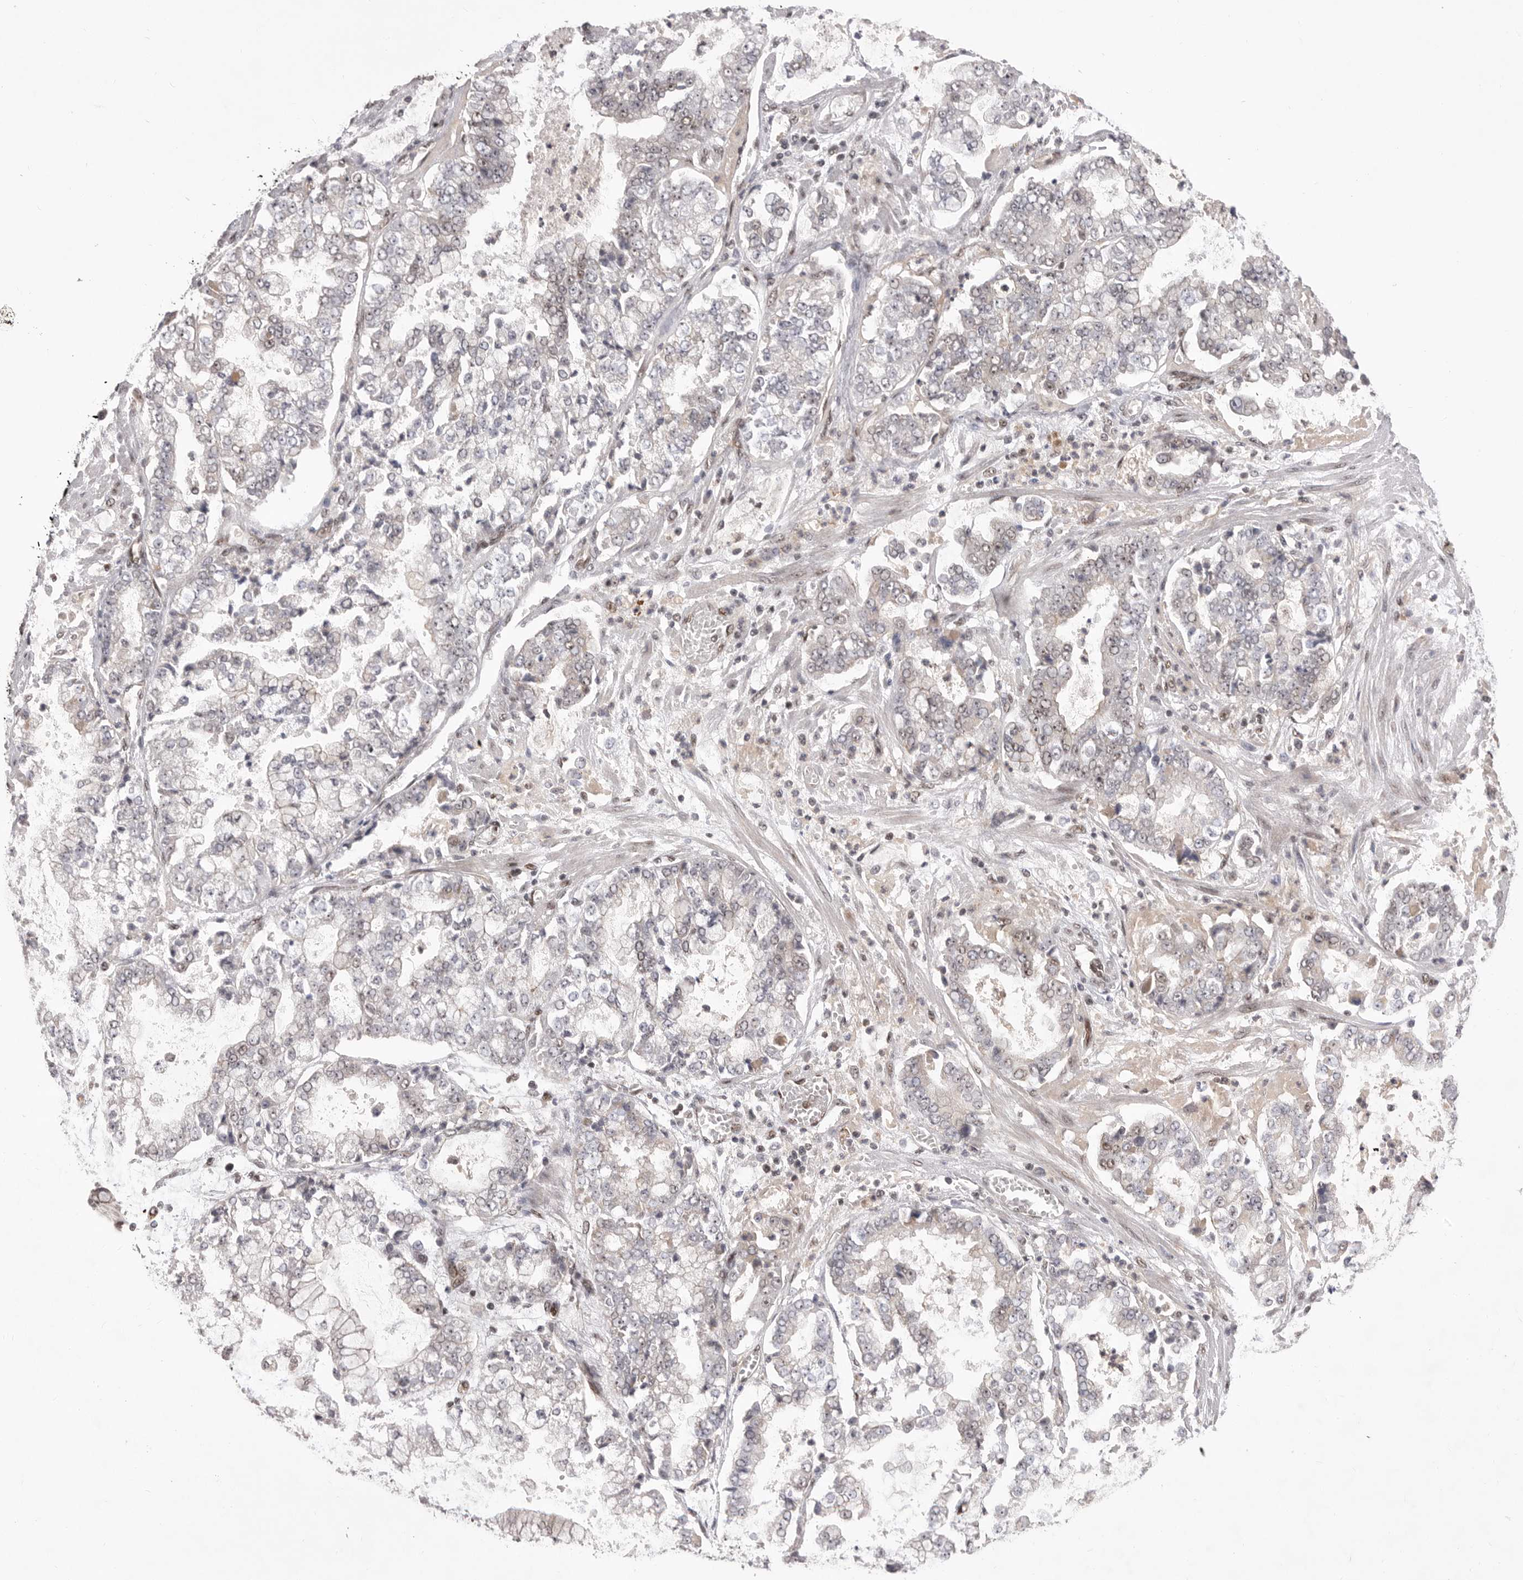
{"staining": {"intensity": "weak", "quantity": "25%-75%", "location": "nuclear"}, "tissue": "stomach cancer", "cell_type": "Tumor cells", "image_type": "cancer", "snomed": [{"axis": "morphology", "description": "Adenocarcinoma, NOS"}, {"axis": "topography", "description": "Stomach"}], "caption": "IHC histopathology image of neoplastic tissue: stomach cancer stained using immunohistochemistry exhibits low levels of weak protein expression localized specifically in the nuclear of tumor cells, appearing as a nuclear brown color.", "gene": "PPP1R8", "patient": {"sex": "male", "age": 76}}